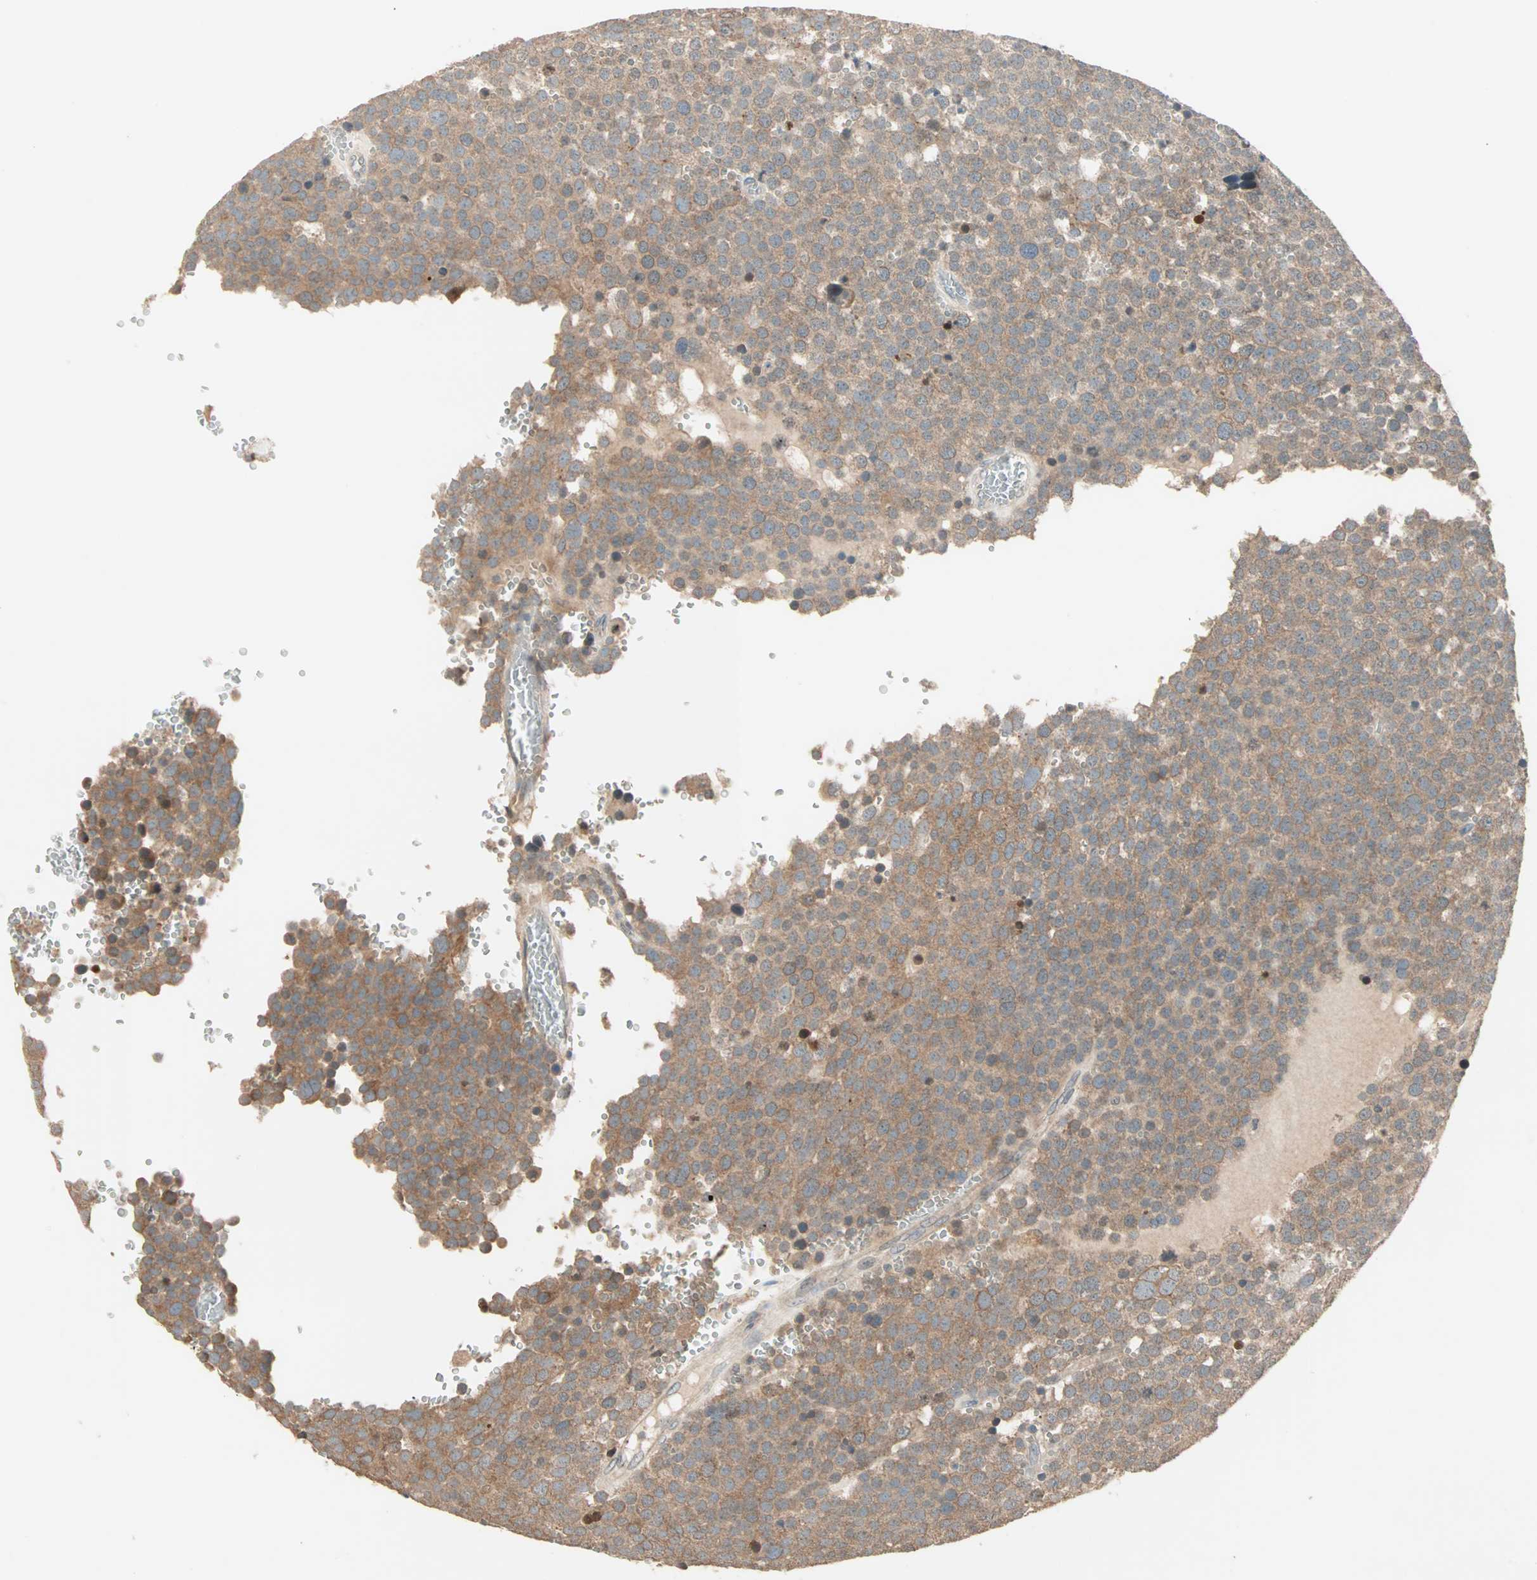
{"staining": {"intensity": "moderate", "quantity": ">75%", "location": "cytoplasmic/membranous"}, "tissue": "testis cancer", "cell_type": "Tumor cells", "image_type": "cancer", "snomed": [{"axis": "morphology", "description": "Seminoma, NOS"}, {"axis": "topography", "description": "Testis"}], "caption": "A brown stain highlights moderate cytoplasmic/membranous staining of a protein in human testis seminoma tumor cells.", "gene": "TTF2", "patient": {"sex": "male", "age": 71}}